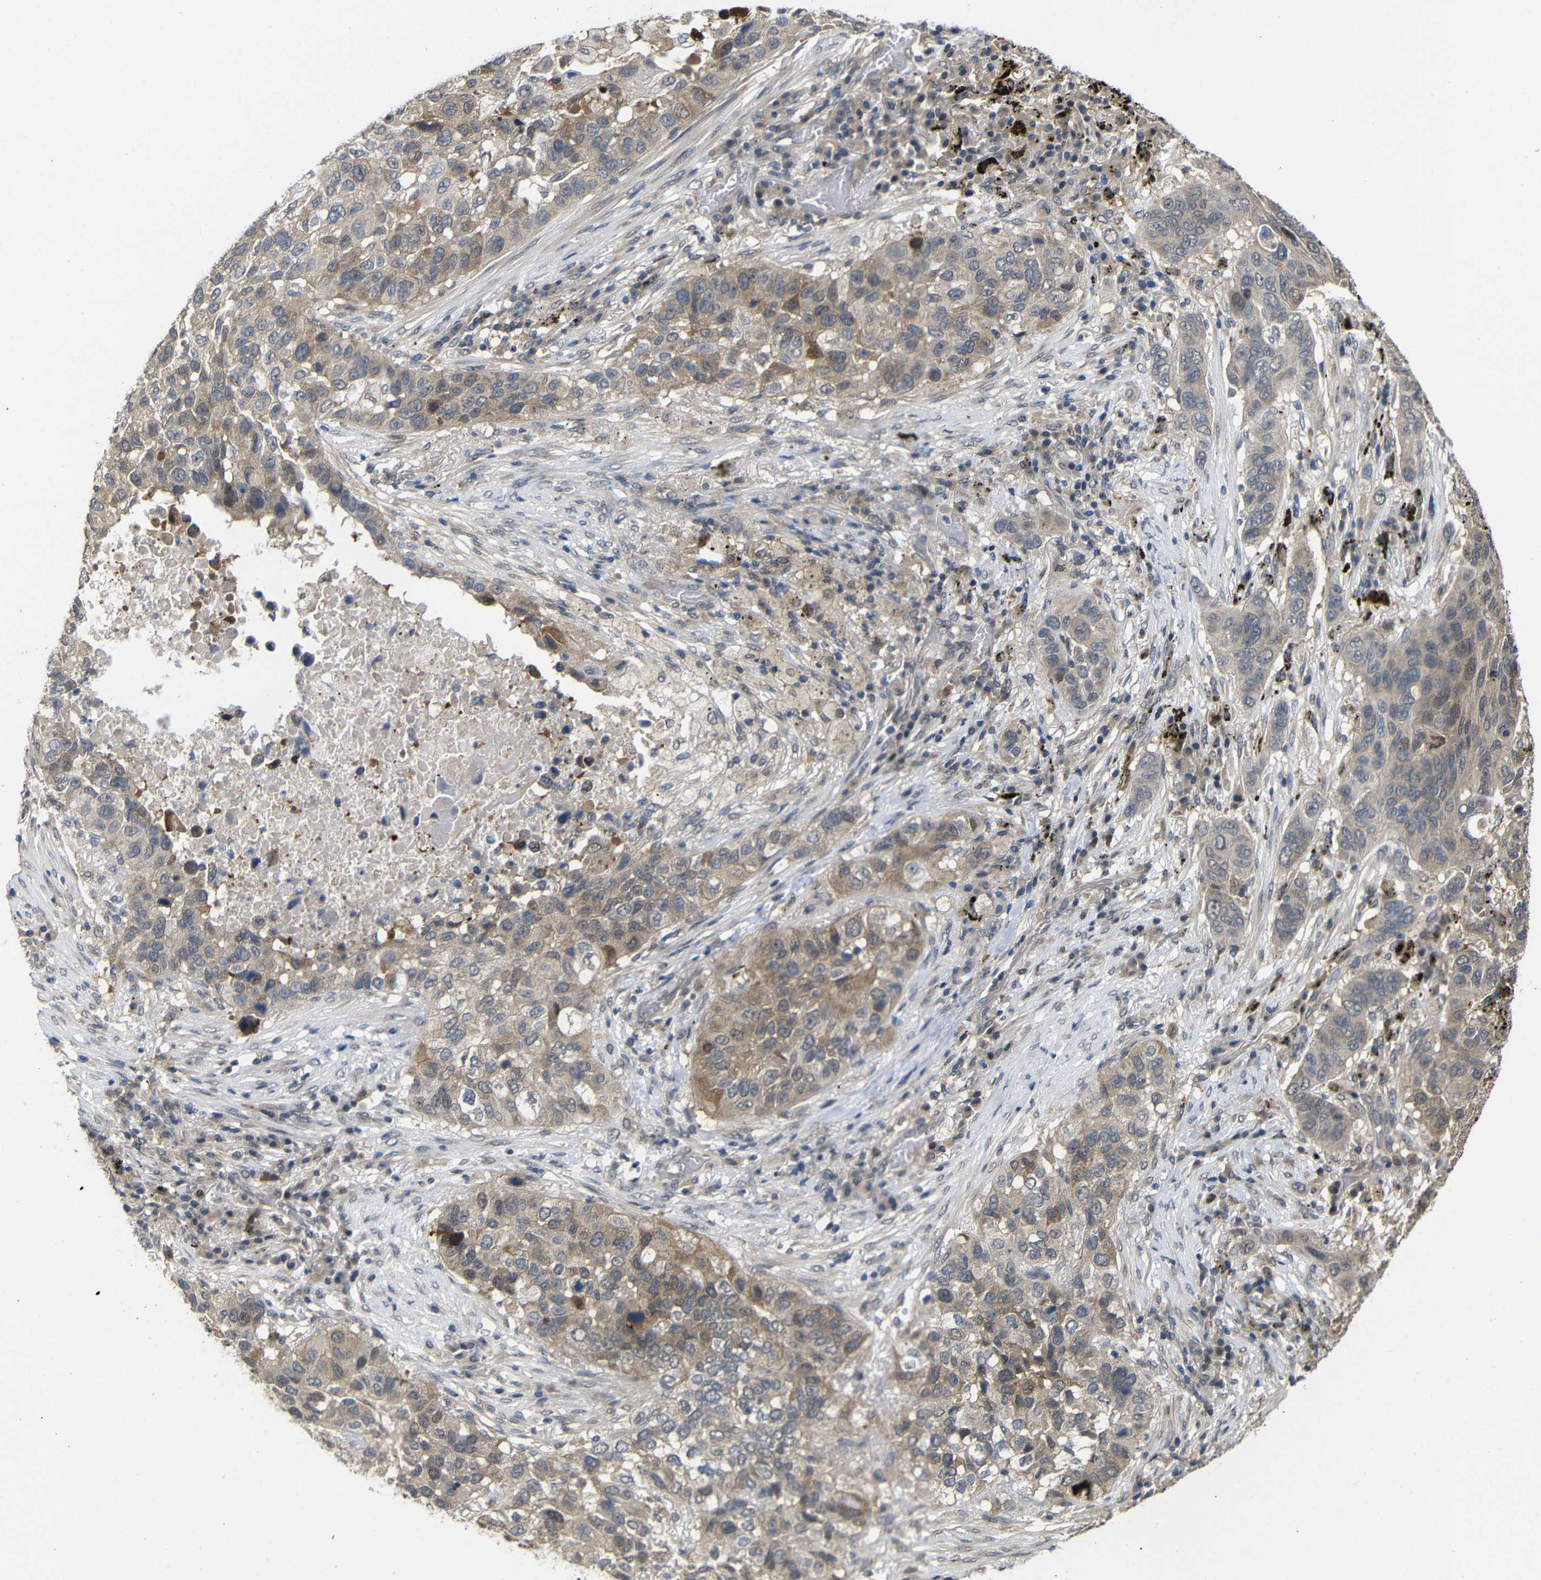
{"staining": {"intensity": "weak", "quantity": ">75%", "location": "cytoplasmic/membranous"}, "tissue": "lung cancer", "cell_type": "Tumor cells", "image_type": "cancer", "snomed": [{"axis": "morphology", "description": "Squamous cell carcinoma, NOS"}, {"axis": "topography", "description": "Lung"}], "caption": "The histopathology image reveals a brown stain indicating the presence of a protein in the cytoplasmic/membranous of tumor cells in lung cancer (squamous cell carcinoma).", "gene": "ATG12", "patient": {"sex": "male", "age": 57}}